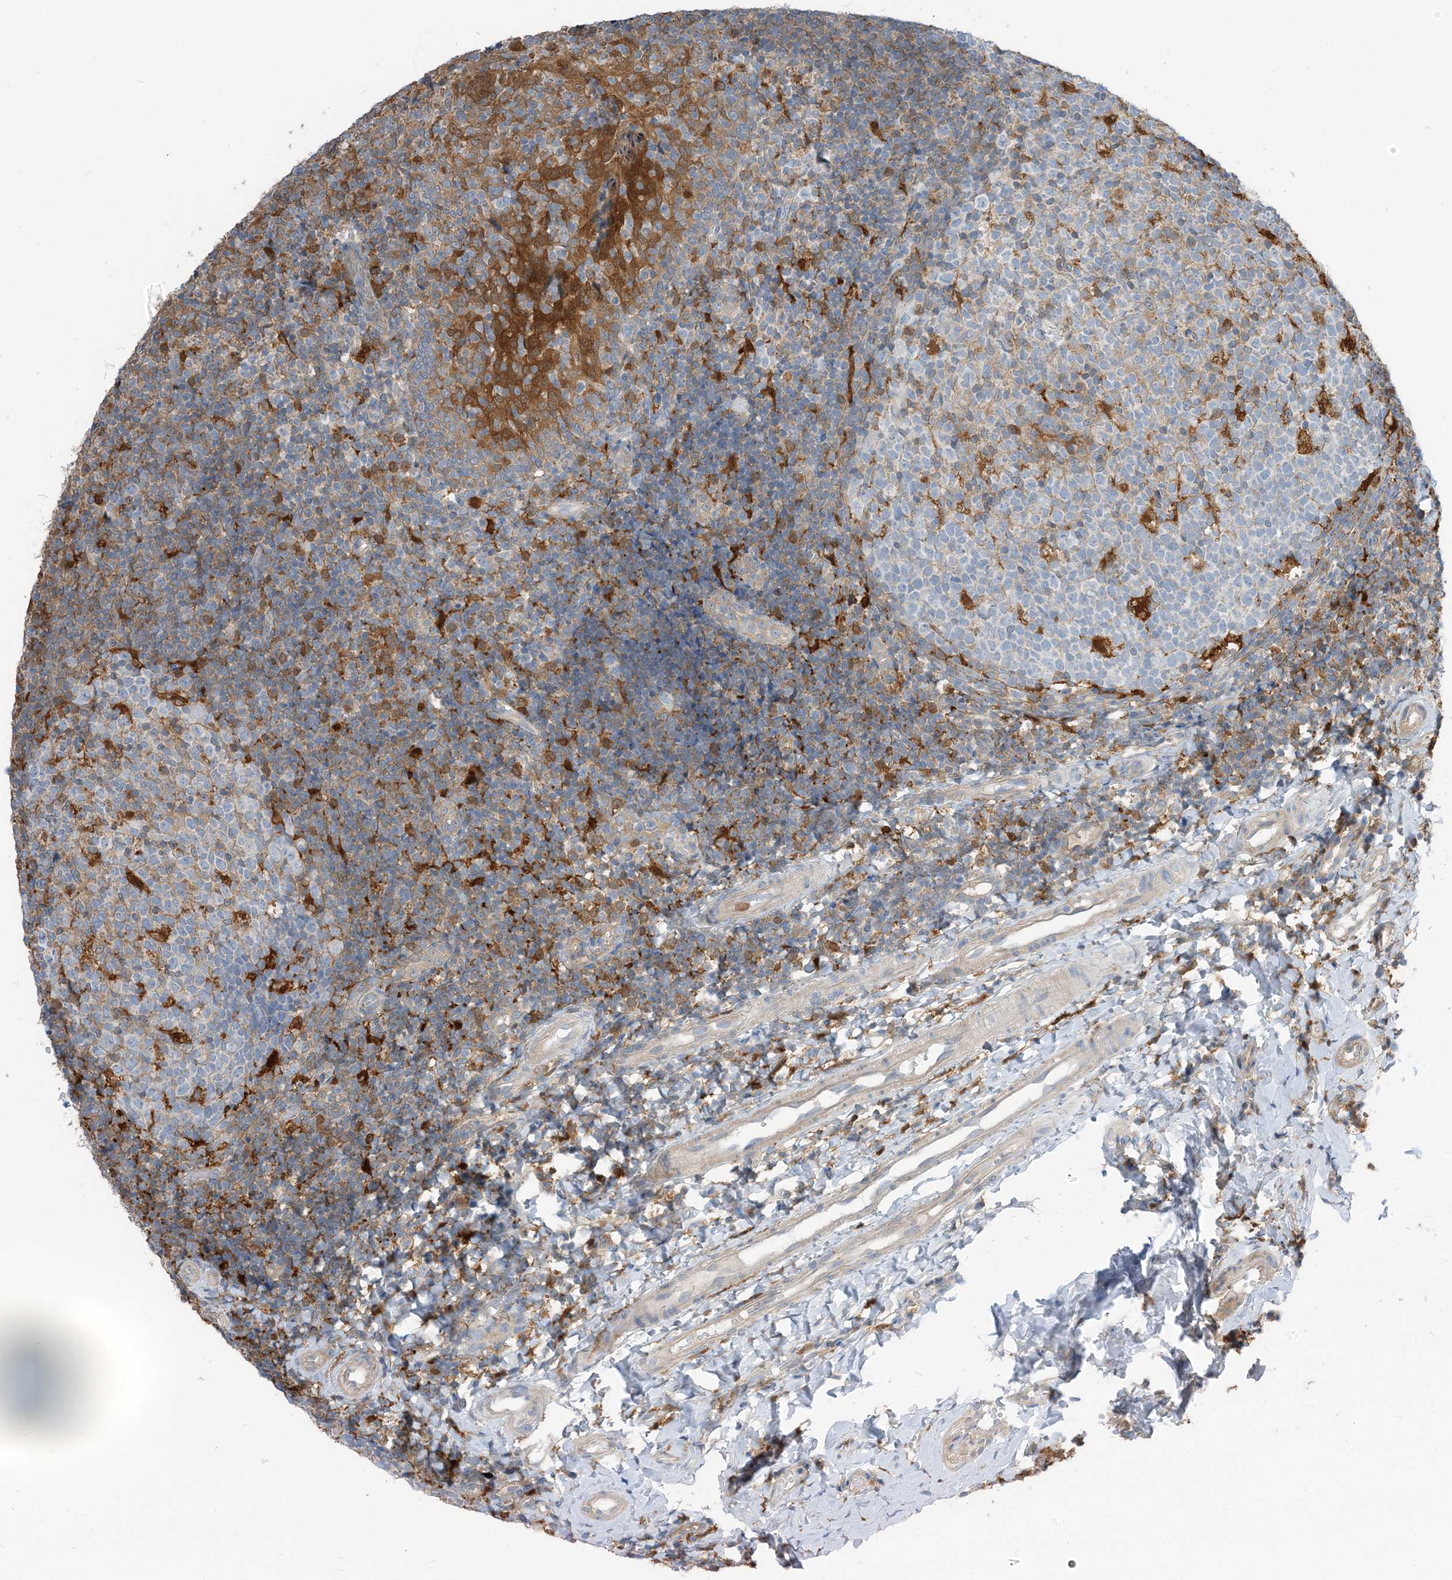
{"staining": {"intensity": "strong", "quantity": "<25%", "location": "cytoplasmic/membranous"}, "tissue": "tonsil", "cell_type": "Germinal center cells", "image_type": "normal", "snomed": [{"axis": "morphology", "description": "Normal tissue, NOS"}, {"axis": "topography", "description": "Tonsil"}], "caption": "Immunohistochemical staining of normal human tonsil reveals medium levels of strong cytoplasmic/membranous expression in approximately <25% of germinal center cells. The protein is shown in brown color, while the nuclei are stained blue.", "gene": "NAGK", "patient": {"sex": "female", "age": 19}}